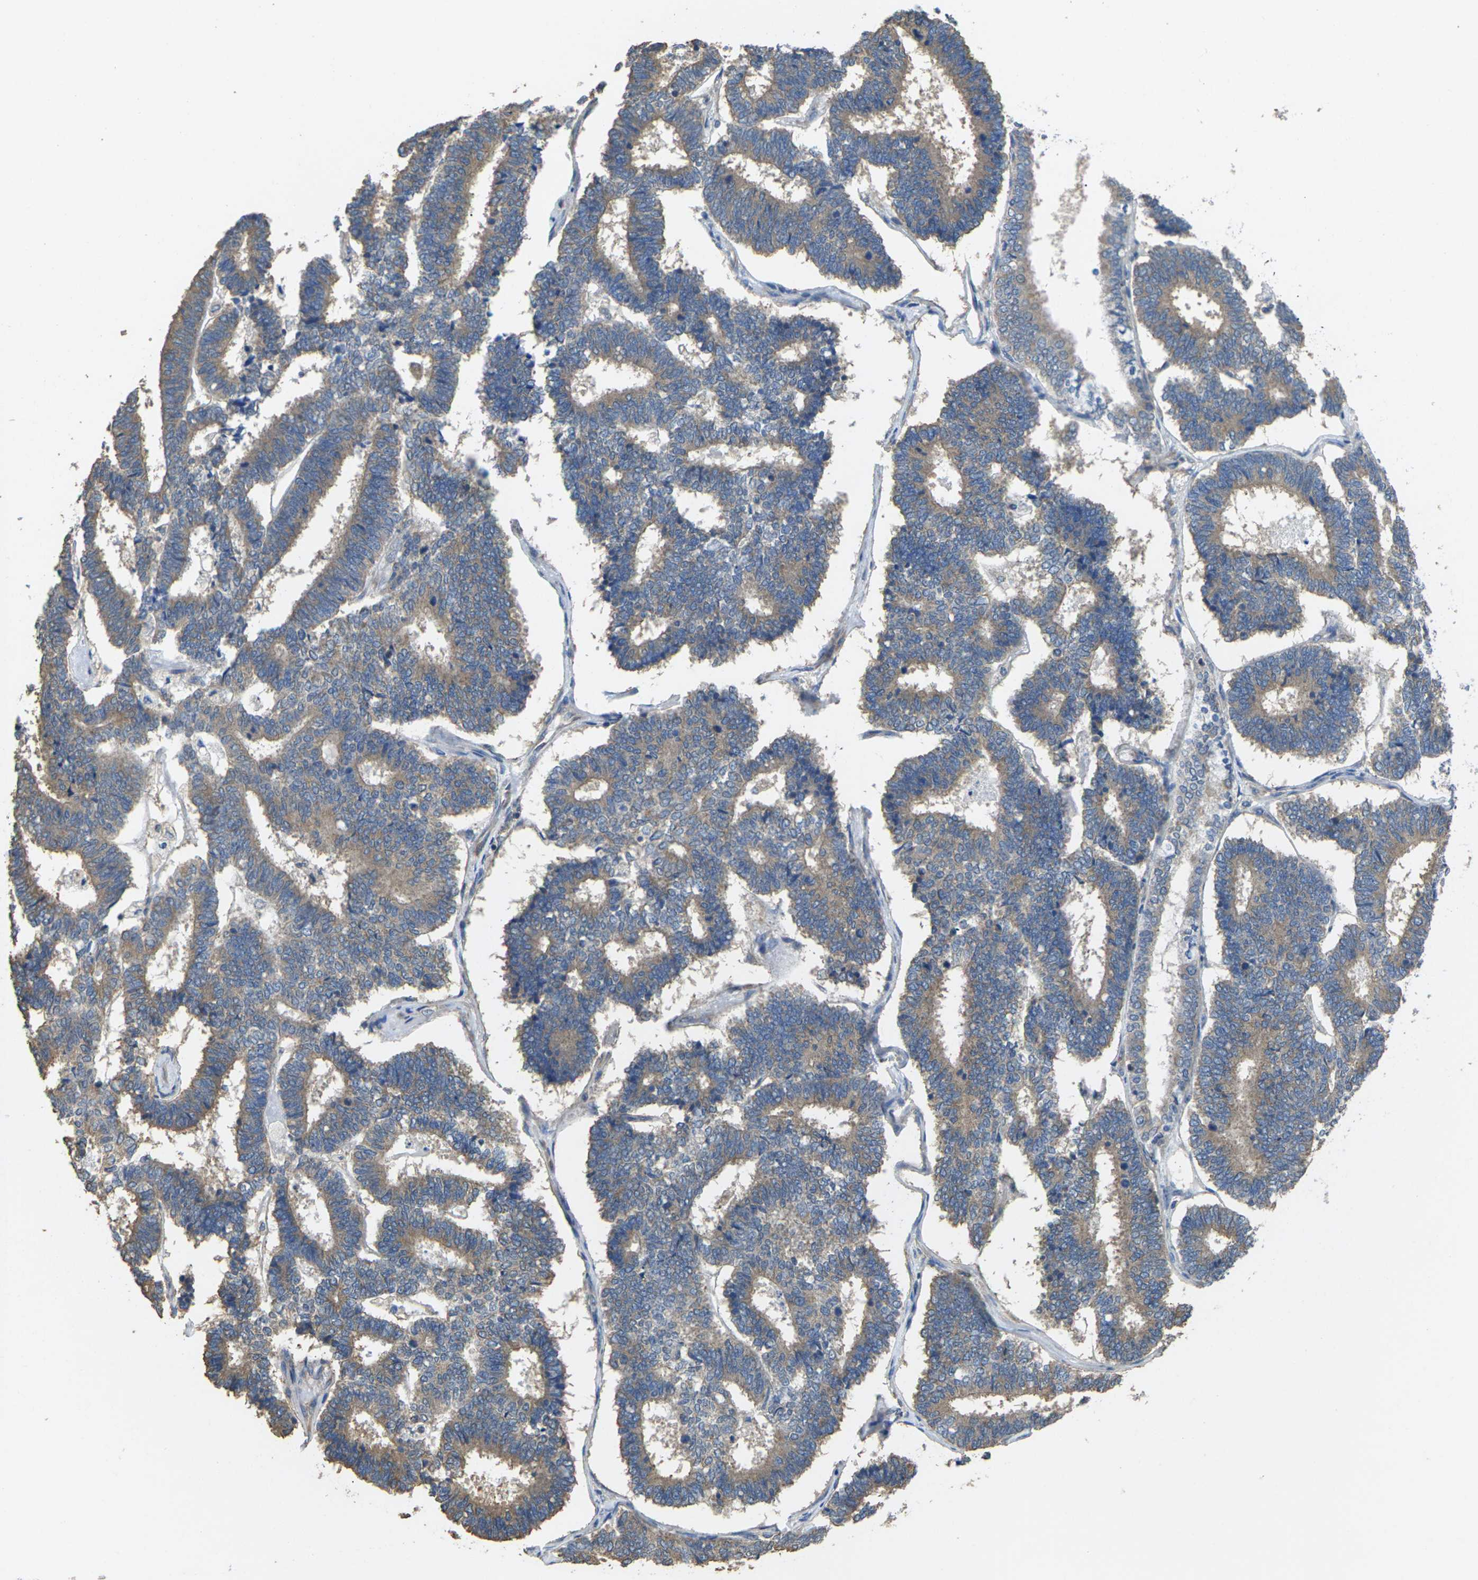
{"staining": {"intensity": "weak", "quantity": ">75%", "location": "cytoplasmic/membranous"}, "tissue": "endometrial cancer", "cell_type": "Tumor cells", "image_type": "cancer", "snomed": [{"axis": "morphology", "description": "Adenocarcinoma, NOS"}, {"axis": "topography", "description": "Endometrium"}], "caption": "Endometrial adenocarcinoma tissue exhibits weak cytoplasmic/membranous expression in approximately >75% of tumor cells", "gene": "TMCC2", "patient": {"sex": "female", "age": 70}}